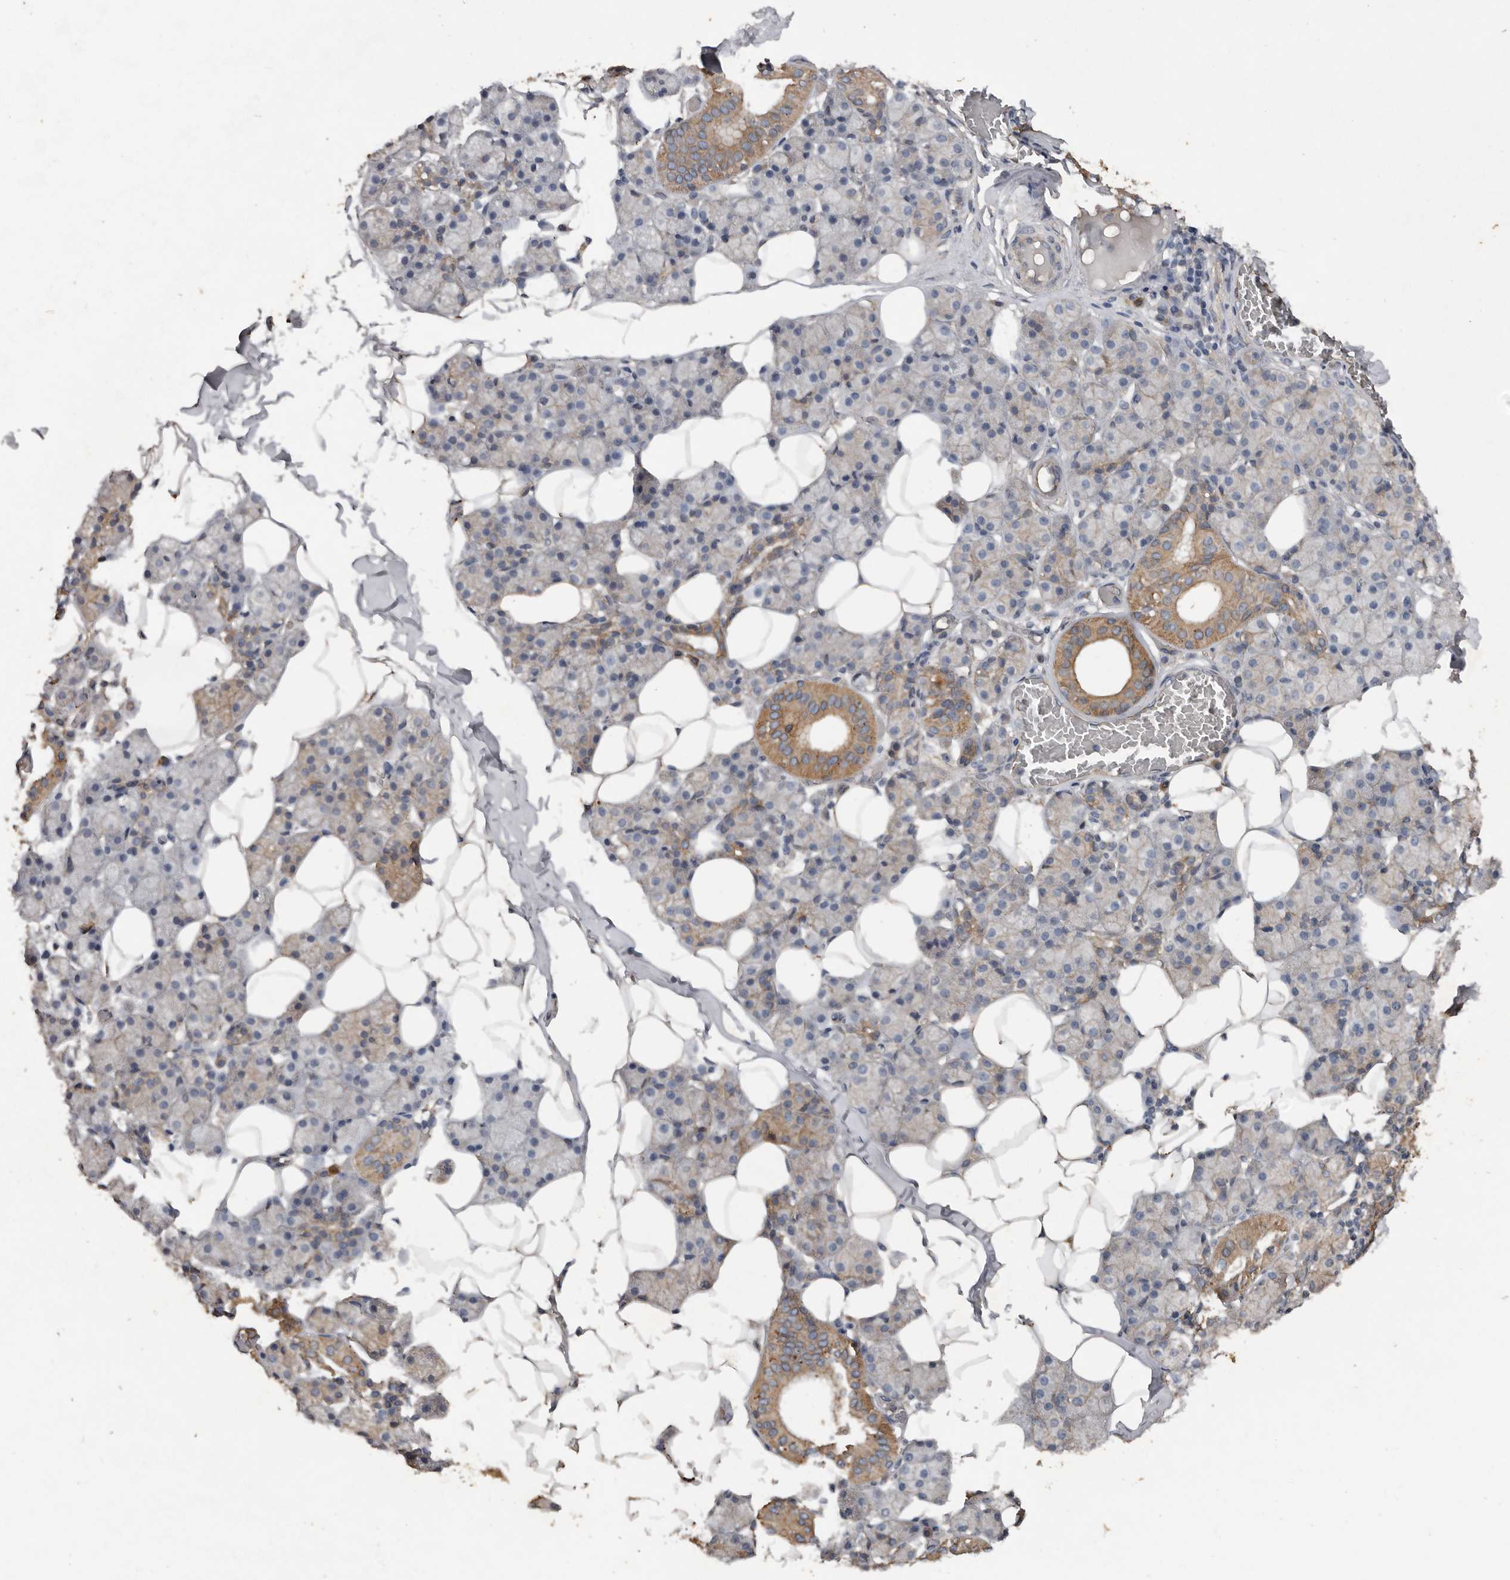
{"staining": {"intensity": "moderate", "quantity": "<25%", "location": "cytoplasmic/membranous"}, "tissue": "salivary gland", "cell_type": "Glandular cells", "image_type": "normal", "snomed": [{"axis": "morphology", "description": "Normal tissue, NOS"}, {"axis": "topography", "description": "Salivary gland"}], "caption": "Unremarkable salivary gland was stained to show a protein in brown. There is low levels of moderate cytoplasmic/membranous expression in about <25% of glandular cells.", "gene": "HYAL4", "patient": {"sex": "female", "age": 33}}